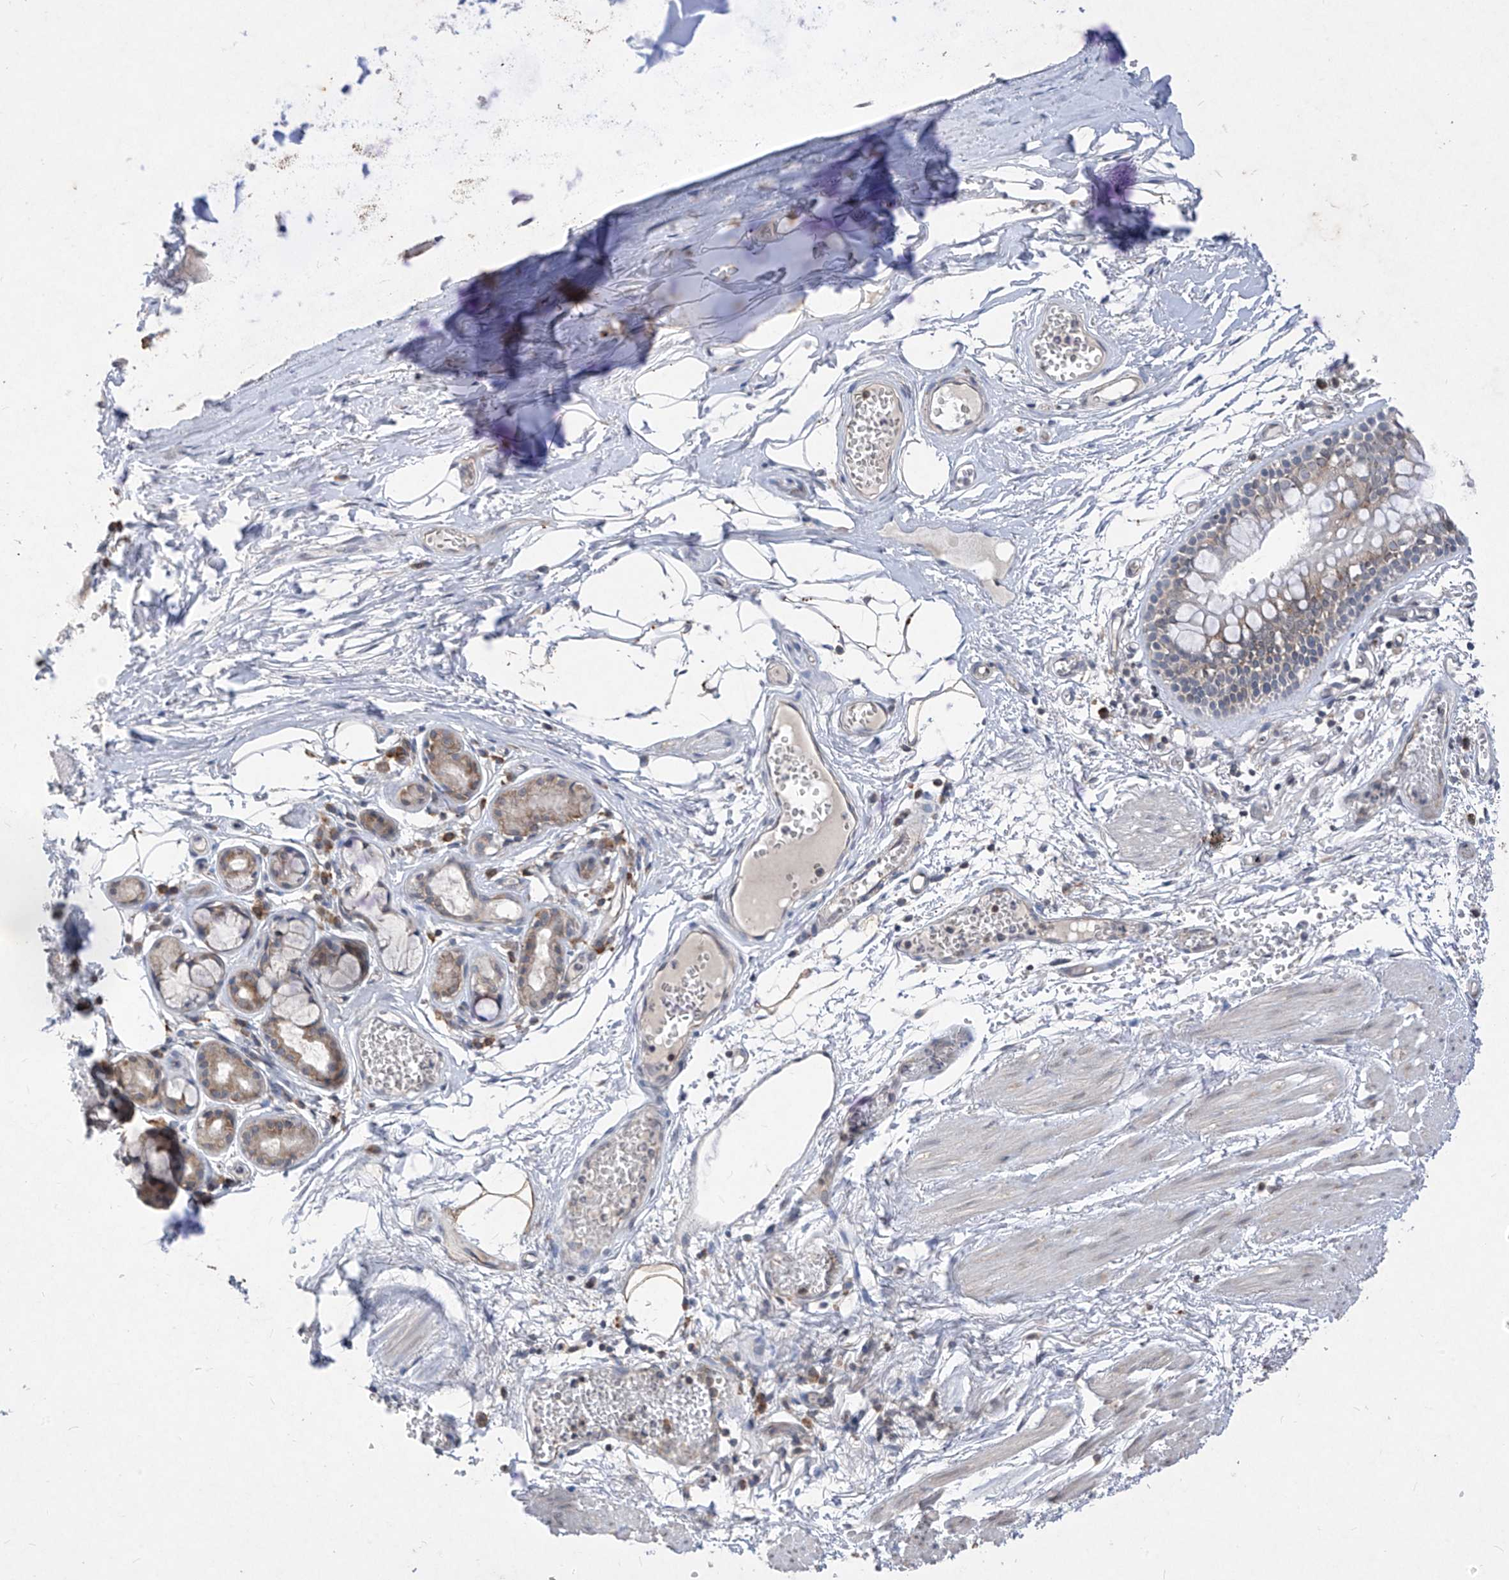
{"staining": {"intensity": "weak", "quantity": ">75%", "location": "cytoplasmic/membranous"}, "tissue": "bronchus", "cell_type": "Respiratory epithelial cells", "image_type": "normal", "snomed": [{"axis": "morphology", "description": "Normal tissue, NOS"}, {"axis": "topography", "description": "Bronchus"}, {"axis": "topography", "description": "Lung"}], "caption": "This image demonstrates benign bronchus stained with IHC to label a protein in brown. The cytoplasmic/membranous of respiratory epithelial cells show weak positivity for the protein. Nuclei are counter-stained blue.", "gene": "RPL34", "patient": {"sex": "male", "age": 56}}